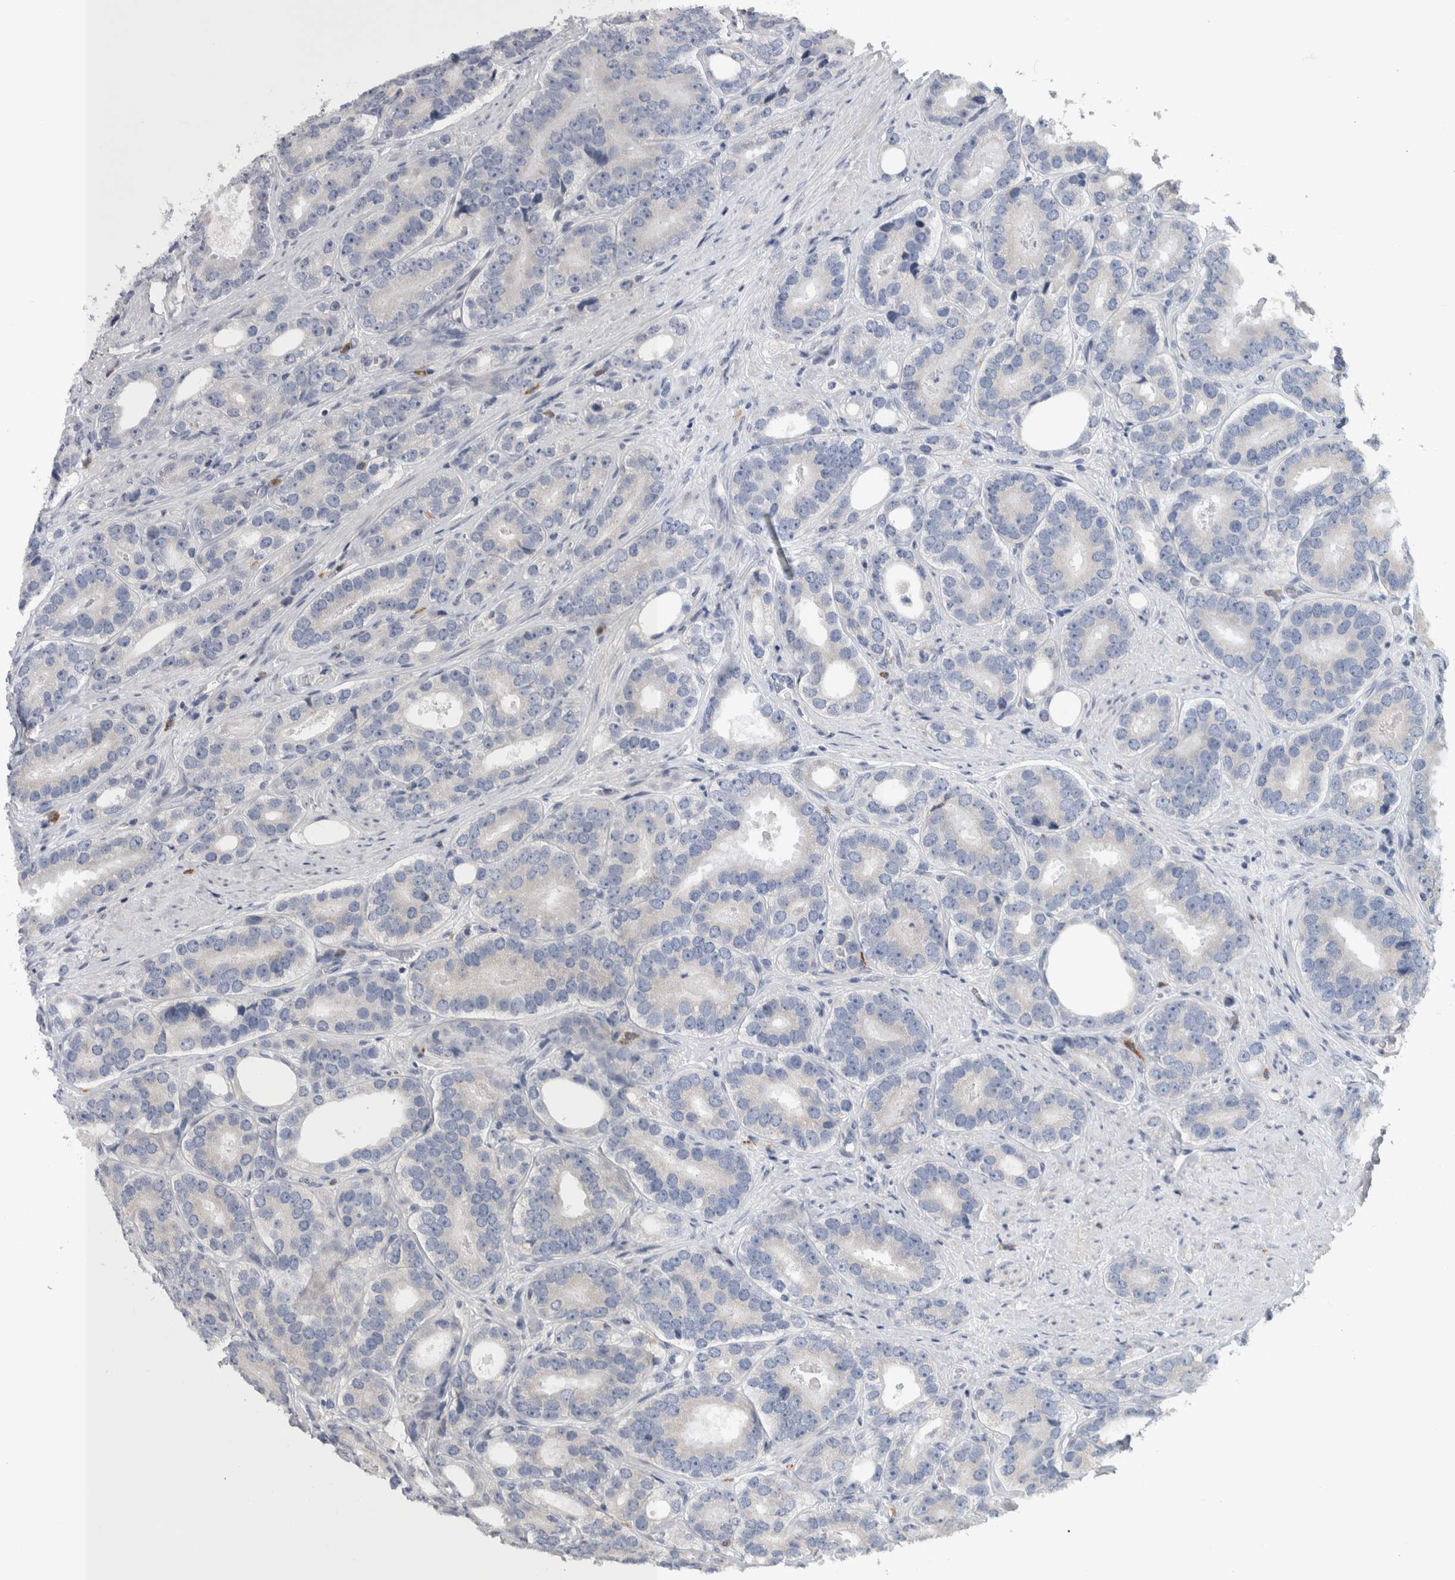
{"staining": {"intensity": "negative", "quantity": "none", "location": "none"}, "tissue": "prostate cancer", "cell_type": "Tumor cells", "image_type": "cancer", "snomed": [{"axis": "morphology", "description": "Adenocarcinoma, High grade"}, {"axis": "topography", "description": "Prostate"}], "caption": "The histopathology image shows no staining of tumor cells in prostate adenocarcinoma (high-grade).", "gene": "IBTK", "patient": {"sex": "male", "age": 56}}